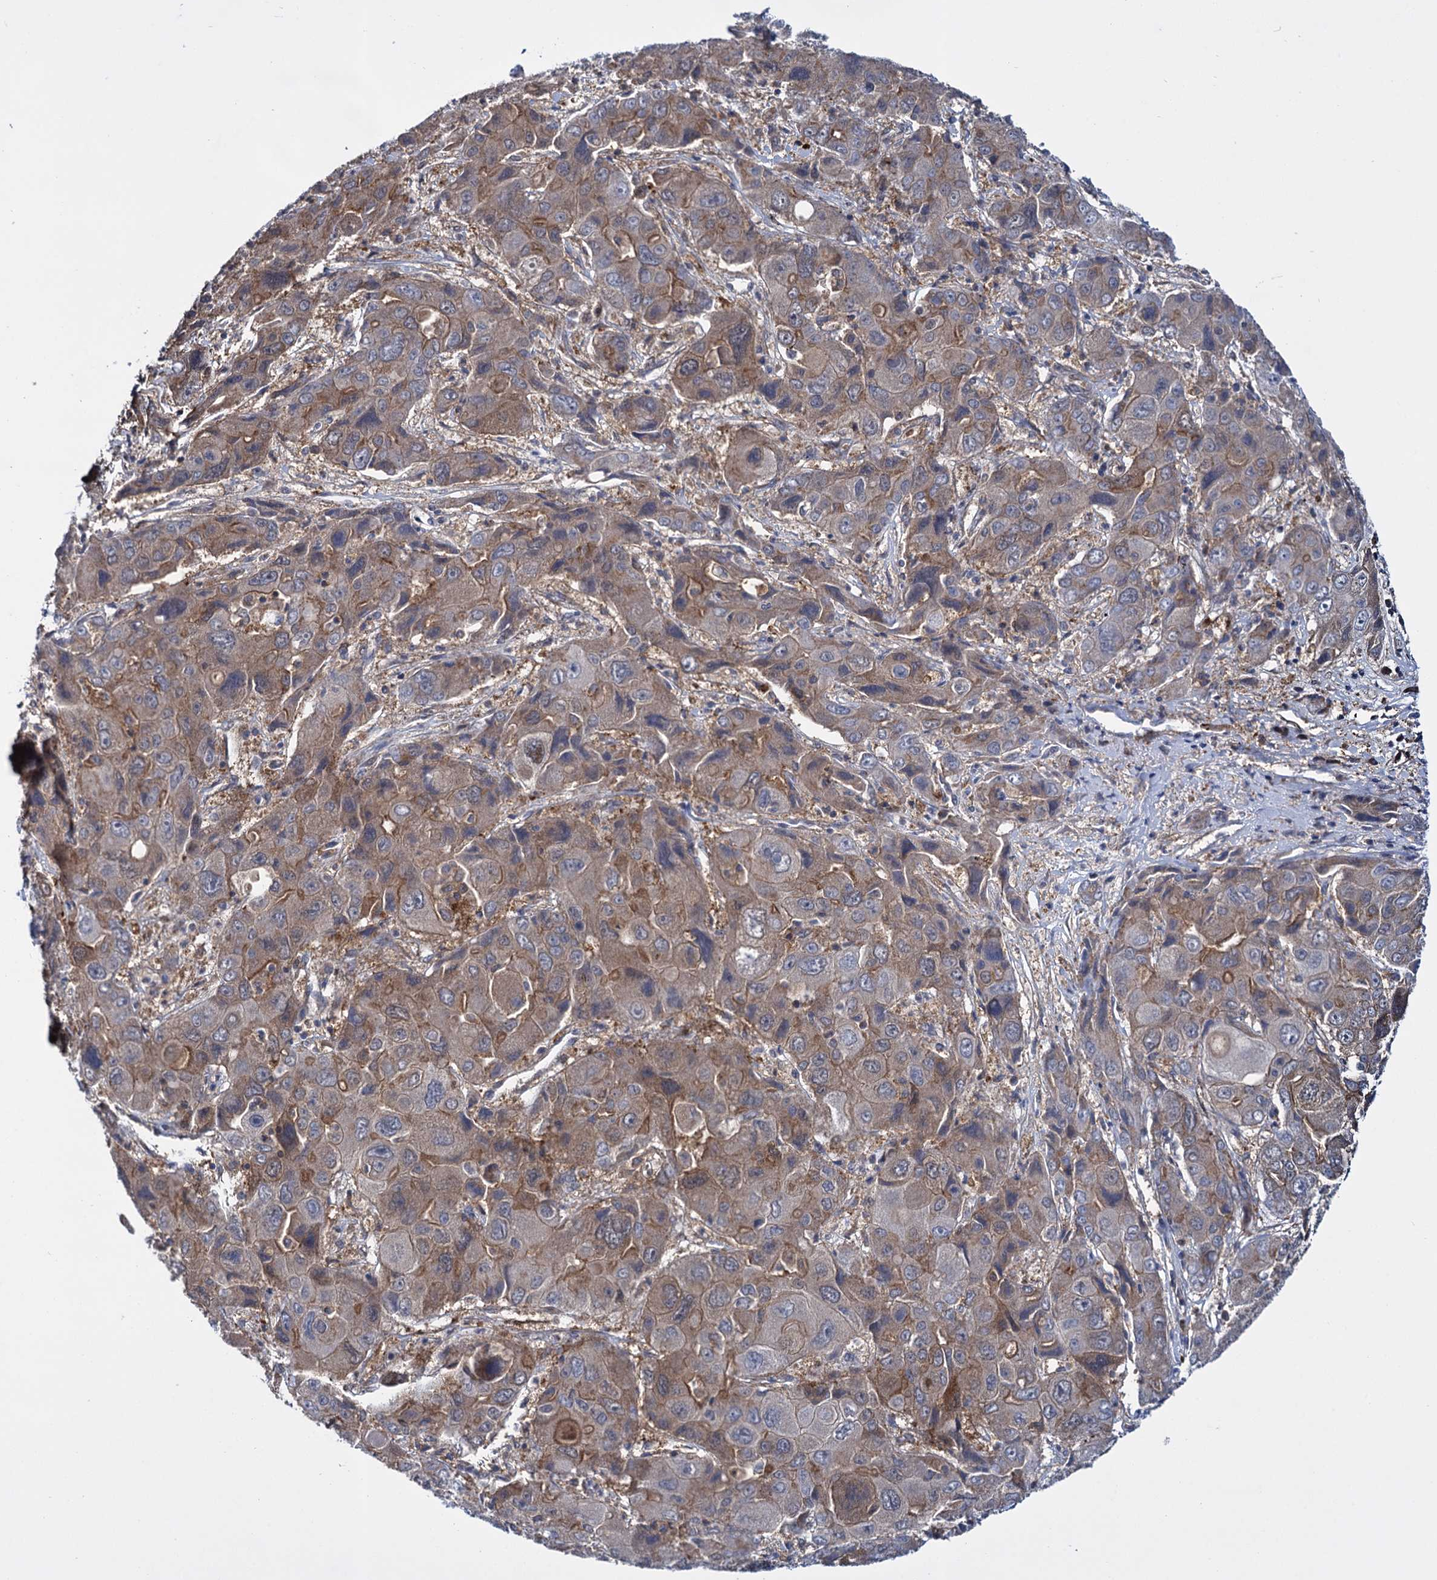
{"staining": {"intensity": "moderate", "quantity": "25%-75%", "location": "cytoplasmic/membranous"}, "tissue": "liver cancer", "cell_type": "Tumor cells", "image_type": "cancer", "snomed": [{"axis": "morphology", "description": "Cholangiocarcinoma"}, {"axis": "topography", "description": "Liver"}], "caption": "This photomicrograph demonstrates immunohistochemistry (IHC) staining of human liver cancer (cholangiocarcinoma), with medium moderate cytoplasmic/membranous positivity in approximately 25%-75% of tumor cells.", "gene": "GLO1", "patient": {"sex": "male", "age": 67}}